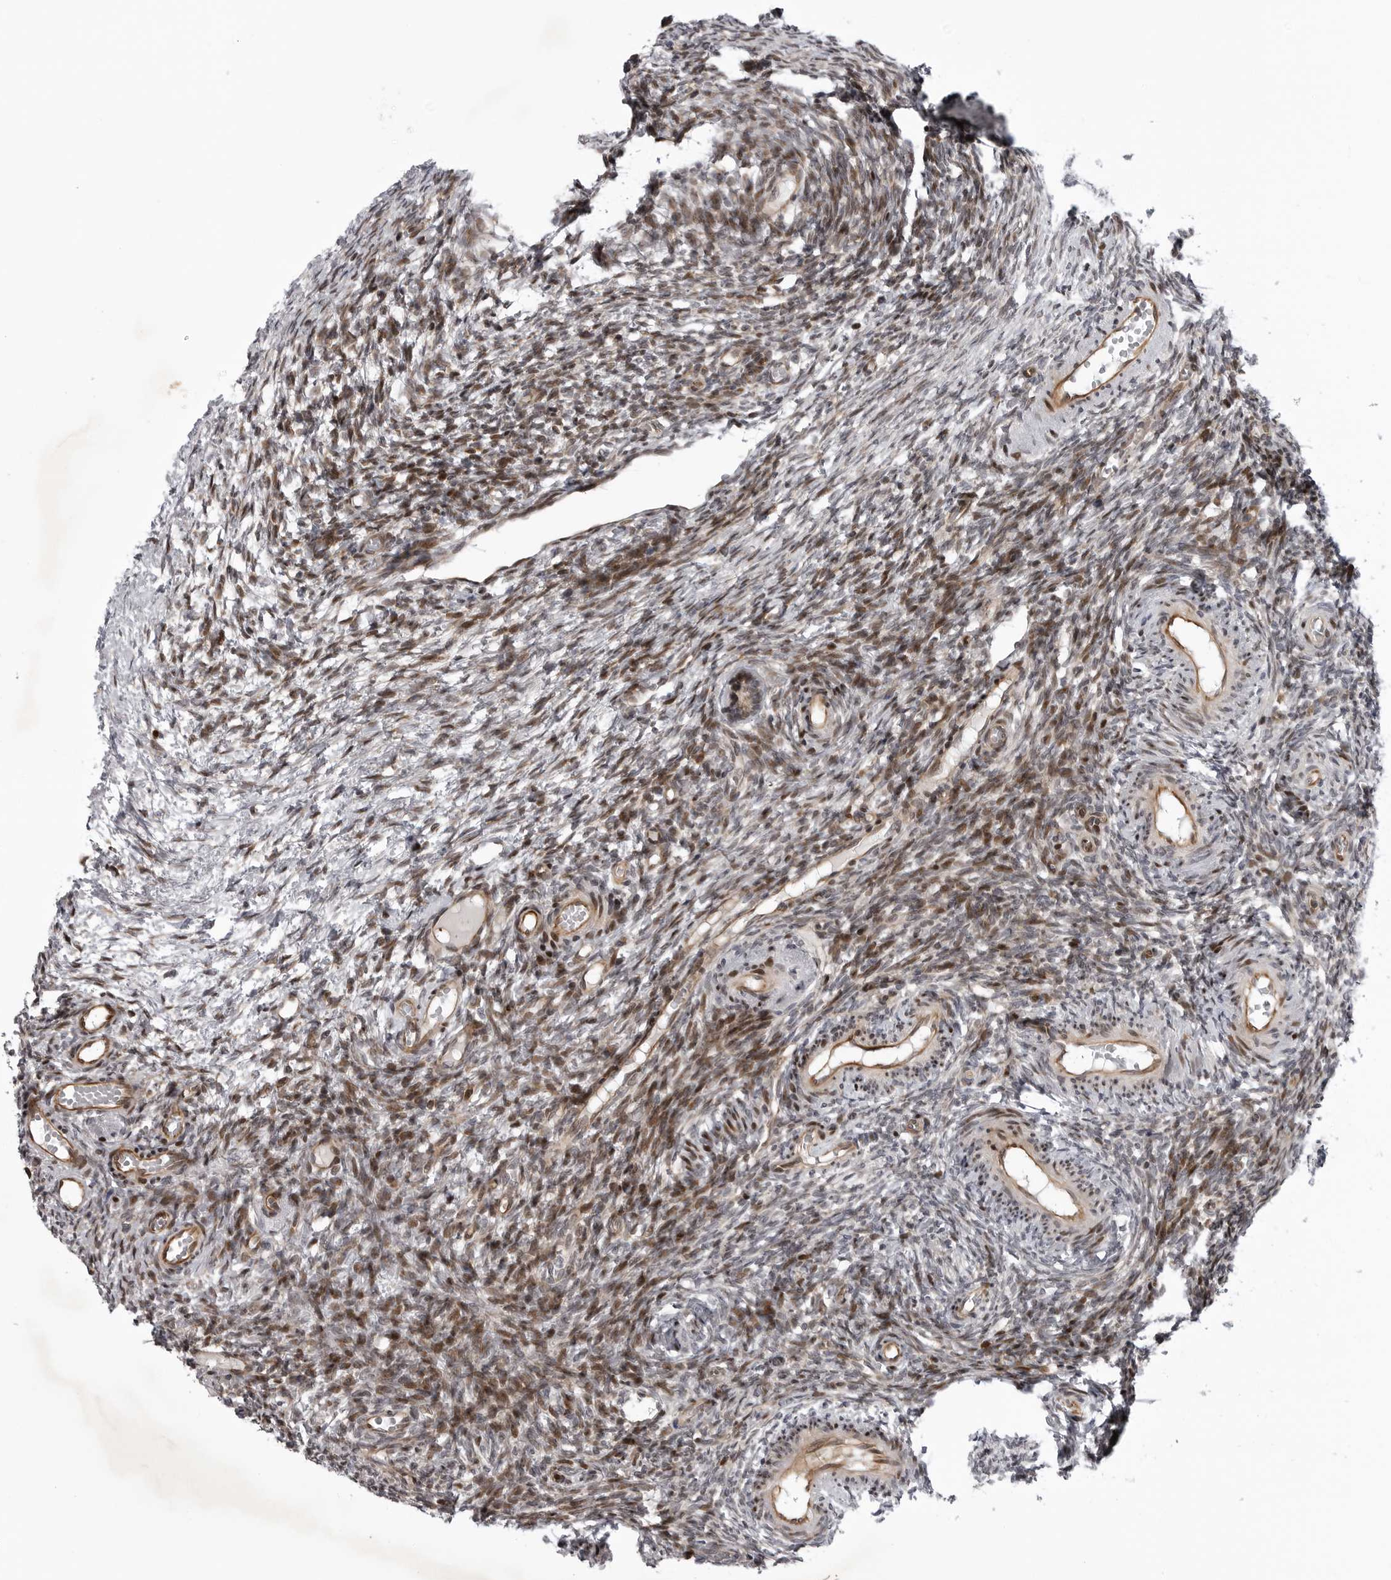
{"staining": {"intensity": "moderate", "quantity": "25%-75%", "location": "cytoplasmic/membranous,nuclear"}, "tissue": "ovary", "cell_type": "Ovarian stroma cells", "image_type": "normal", "snomed": [{"axis": "morphology", "description": "Normal tissue, NOS"}, {"axis": "topography", "description": "Ovary"}], "caption": "Human ovary stained for a protein (brown) demonstrates moderate cytoplasmic/membranous,nuclear positive expression in about 25%-75% of ovarian stroma cells.", "gene": "ABL1", "patient": {"sex": "female", "age": 35}}